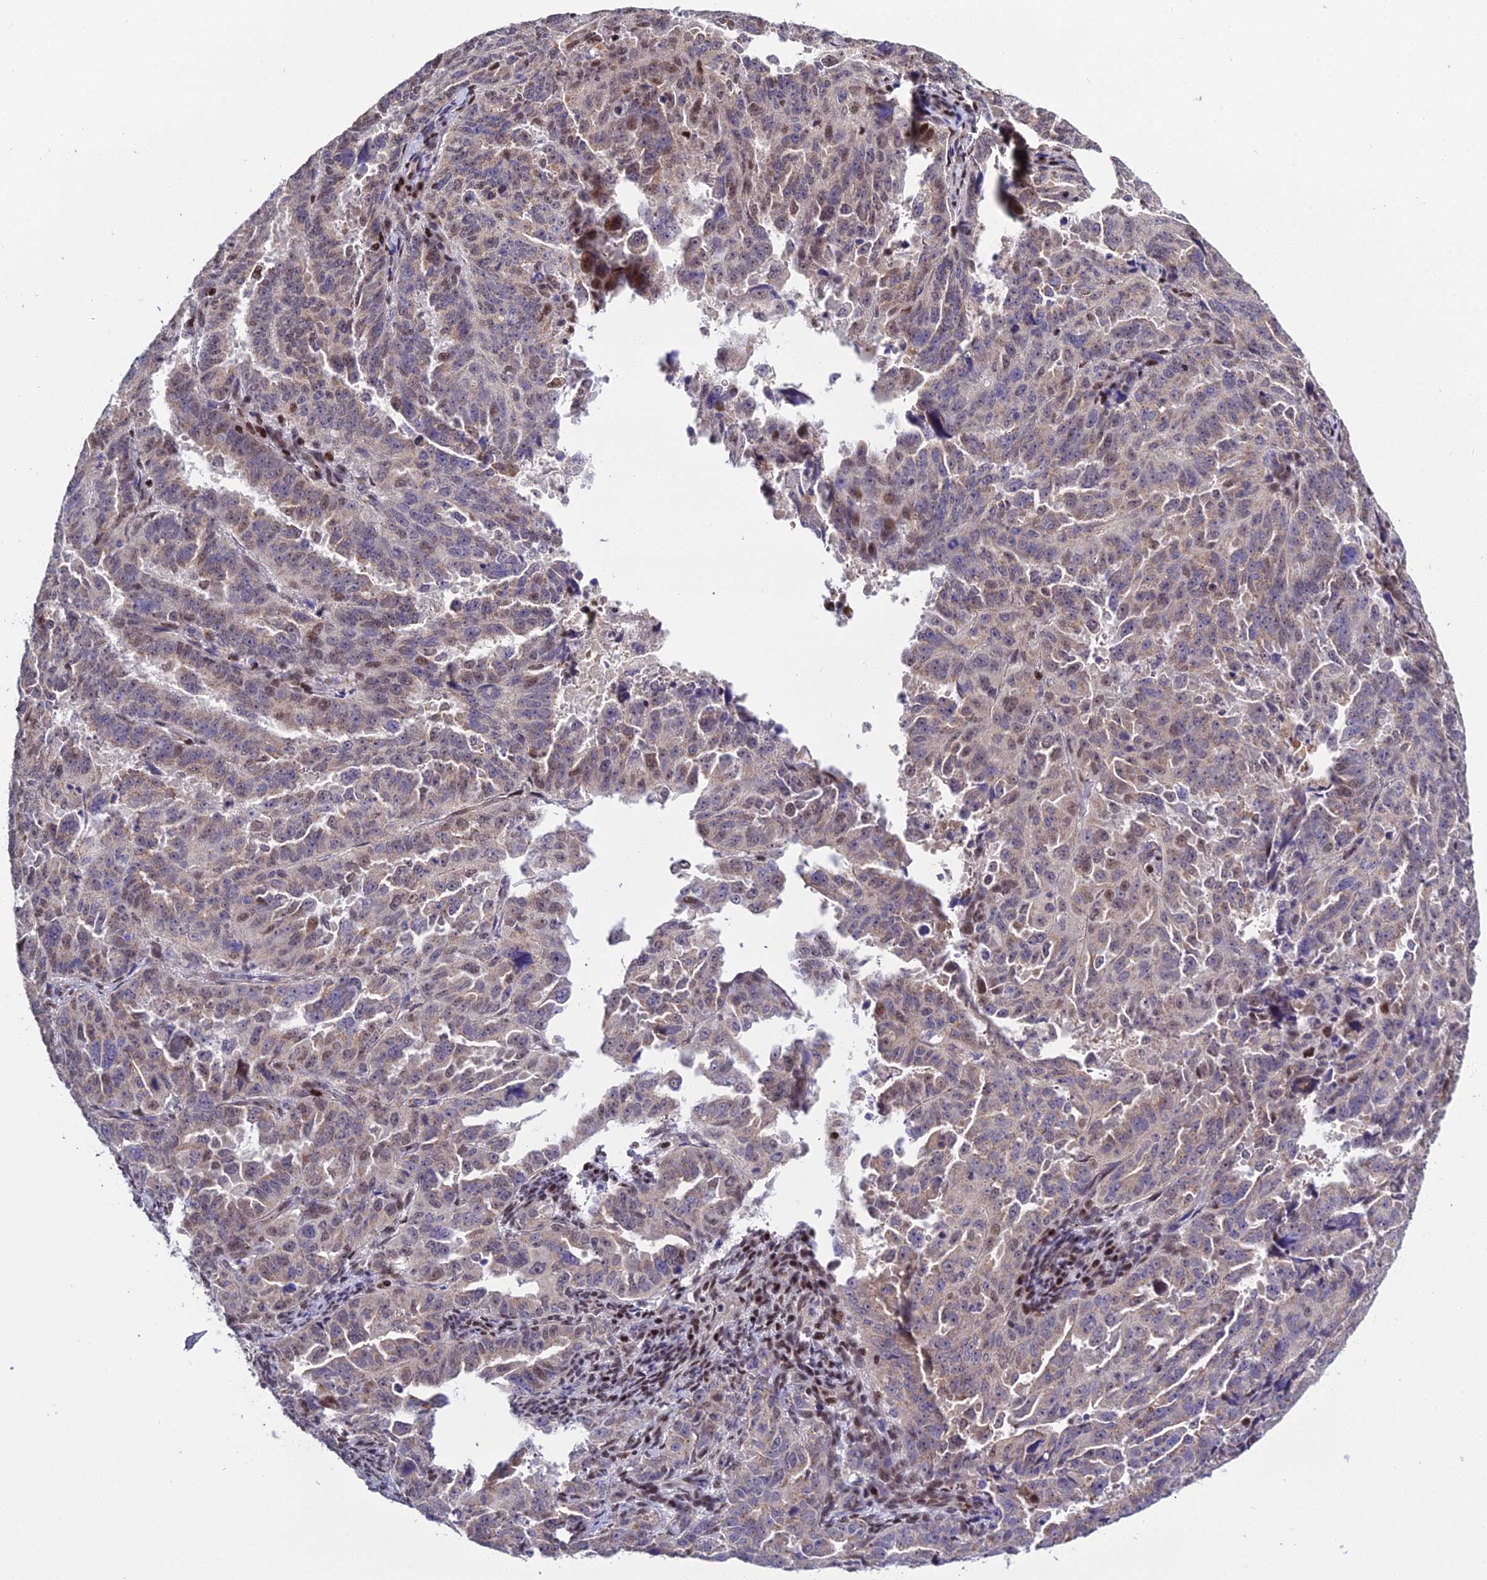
{"staining": {"intensity": "moderate", "quantity": "<25%", "location": "nuclear"}, "tissue": "endometrial cancer", "cell_type": "Tumor cells", "image_type": "cancer", "snomed": [{"axis": "morphology", "description": "Adenocarcinoma, NOS"}, {"axis": "topography", "description": "Endometrium"}], "caption": "Protein staining of endometrial adenocarcinoma tissue shows moderate nuclear expression in approximately <25% of tumor cells. (Brightfield microscopy of DAB IHC at high magnification).", "gene": "ARL2", "patient": {"sex": "female", "age": 65}}